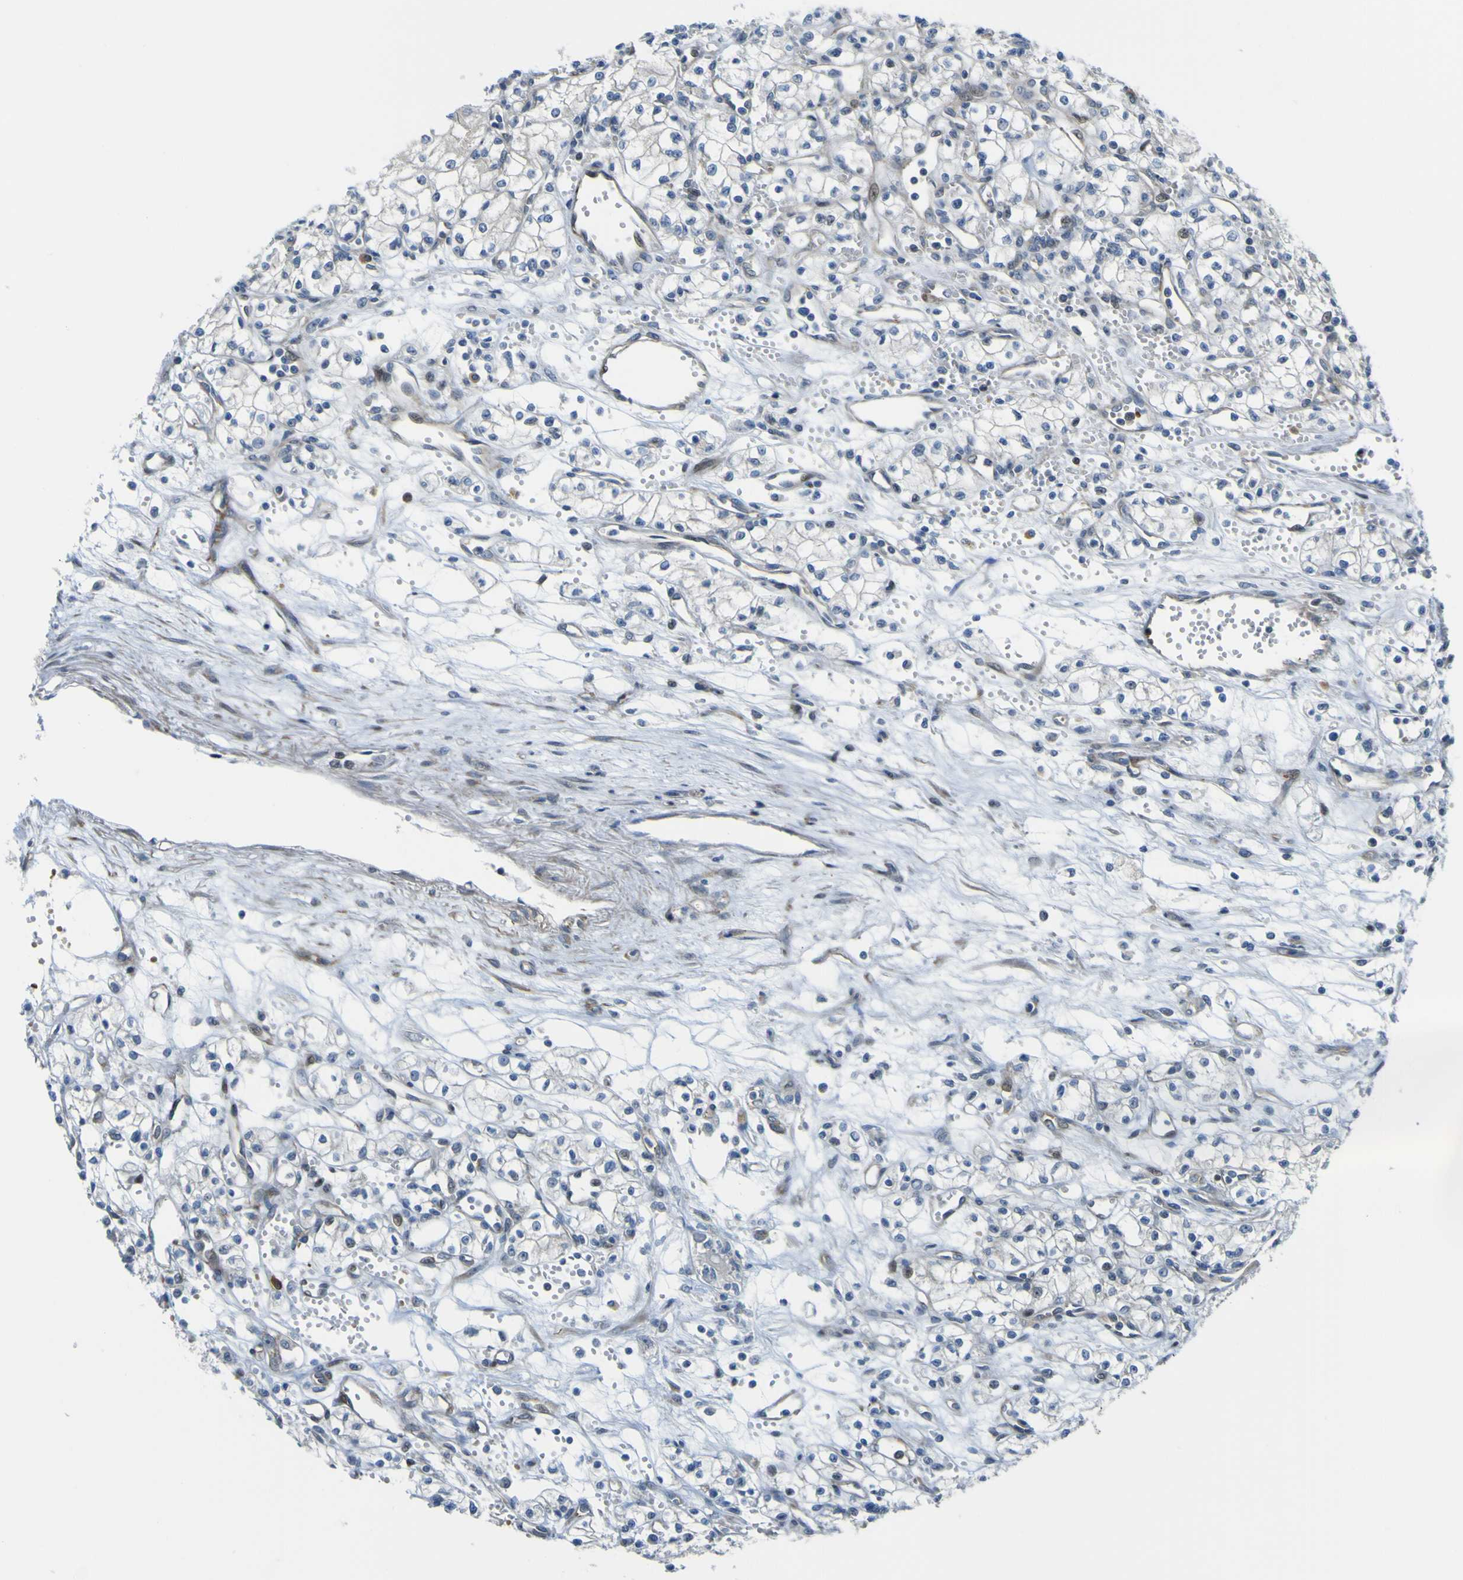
{"staining": {"intensity": "negative", "quantity": "none", "location": "none"}, "tissue": "renal cancer", "cell_type": "Tumor cells", "image_type": "cancer", "snomed": [{"axis": "morphology", "description": "Normal tissue, NOS"}, {"axis": "morphology", "description": "Adenocarcinoma, NOS"}, {"axis": "topography", "description": "Kidney"}], "caption": "Tumor cells are negative for brown protein staining in adenocarcinoma (renal).", "gene": "KDM7A", "patient": {"sex": "male", "age": 59}}